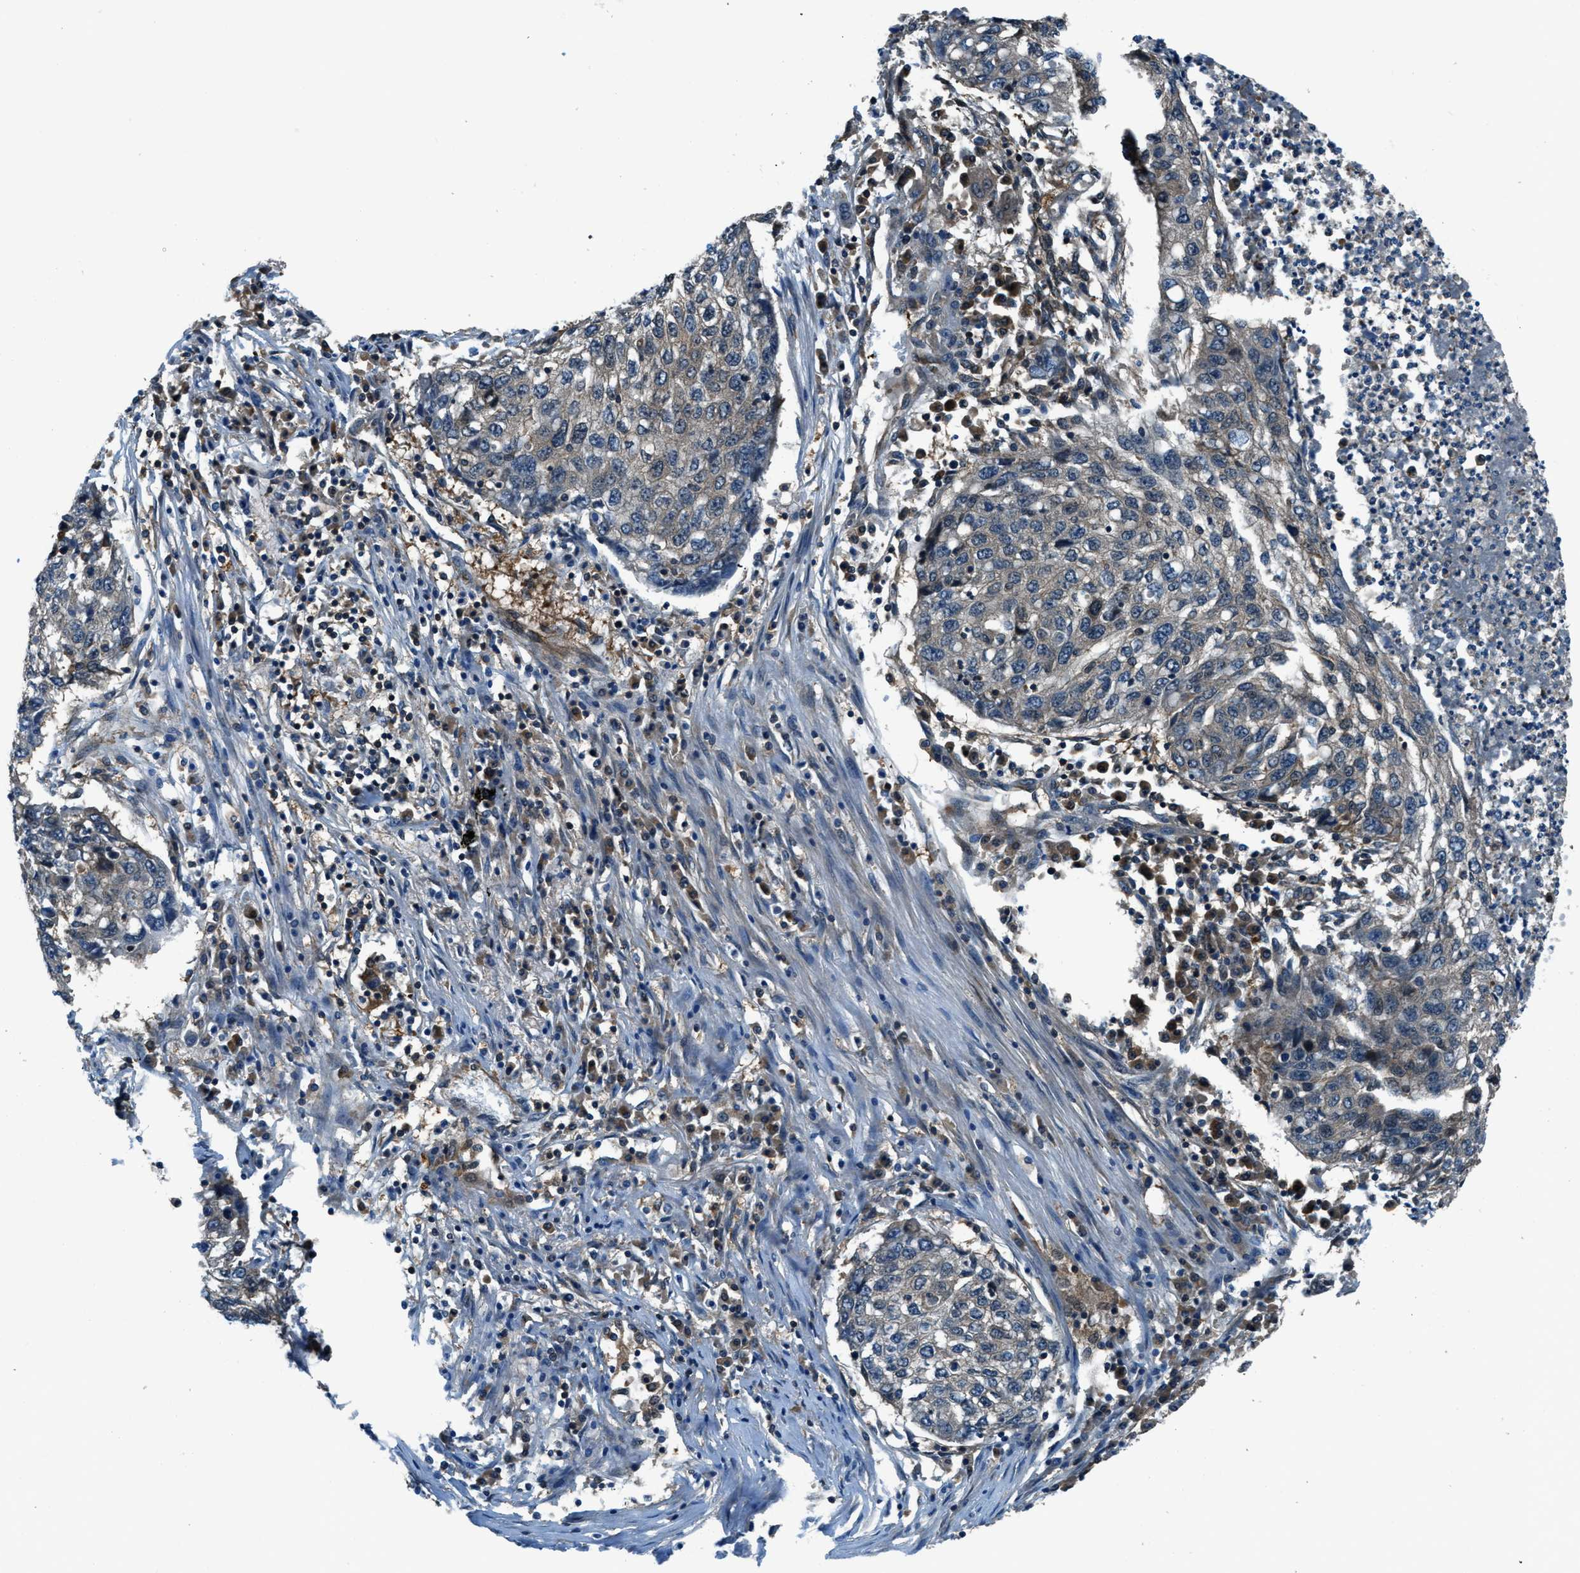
{"staining": {"intensity": "weak", "quantity": "<25%", "location": "cytoplasmic/membranous"}, "tissue": "lung cancer", "cell_type": "Tumor cells", "image_type": "cancer", "snomed": [{"axis": "morphology", "description": "Squamous cell carcinoma, NOS"}, {"axis": "topography", "description": "Lung"}], "caption": "A histopathology image of human lung squamous cell carcinoma is negative for staining in tumor cells.", "gene": "HEBP2", "patient": {"sex": "female", "age": 63}}